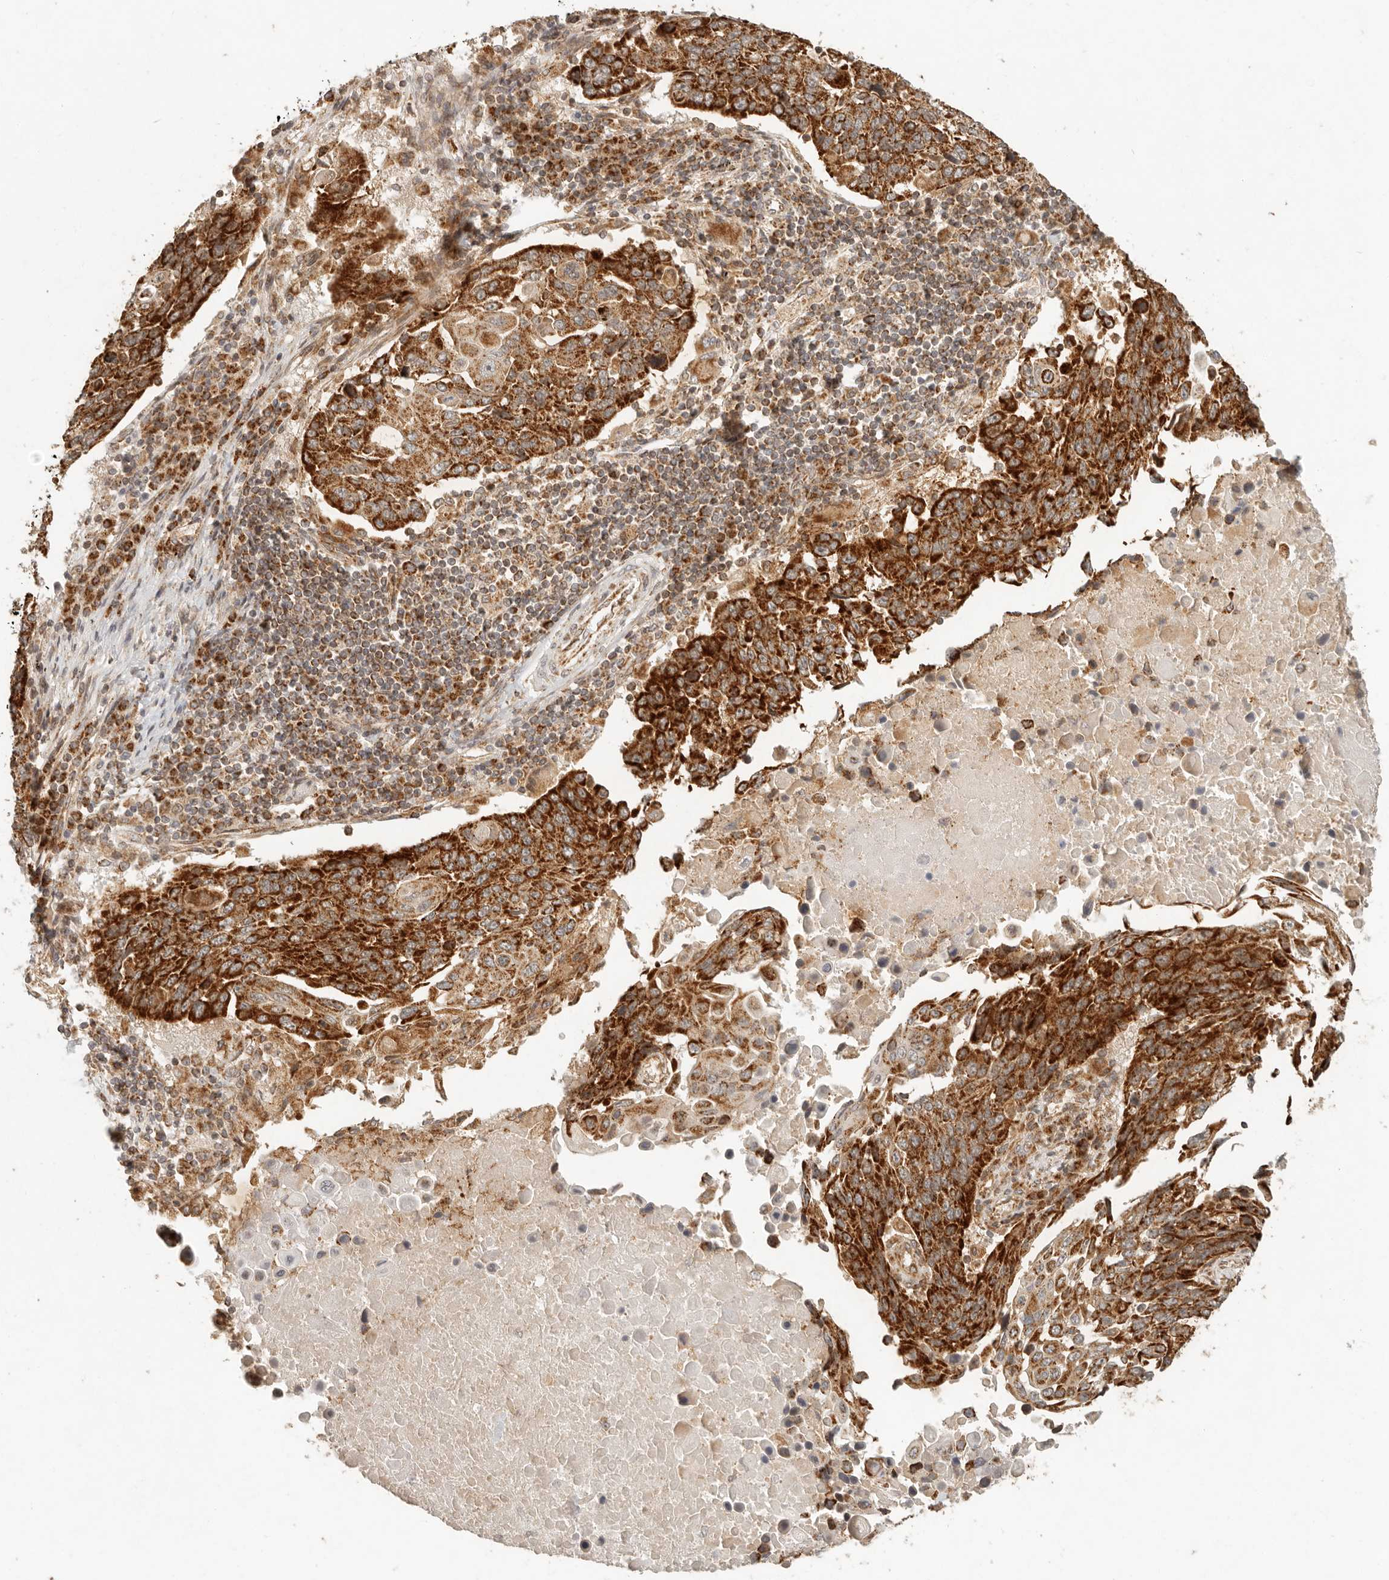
{"staining": {"intensity": "strong", "quantity": ">75%", "location": "cytoplasmic/membranous"}, "tissue": "lung cancer", "cell_type": "Tumor cells", "image_type": "cancer", "snomed": [{"axis": "morphology", "description": "Squamous cell carcinoma, NOS"}, {"axis": "topography", "description": "Lung"}], "caption": "A high-resolution photomicrograph shows IHC staining of lung squamous cell carcinoma, which displays strong cytoplasmic/membranous positivity in about >75% of tumor cells.", "gene": "MRPL55", "patient": {"sex": "male", "age": 66}}